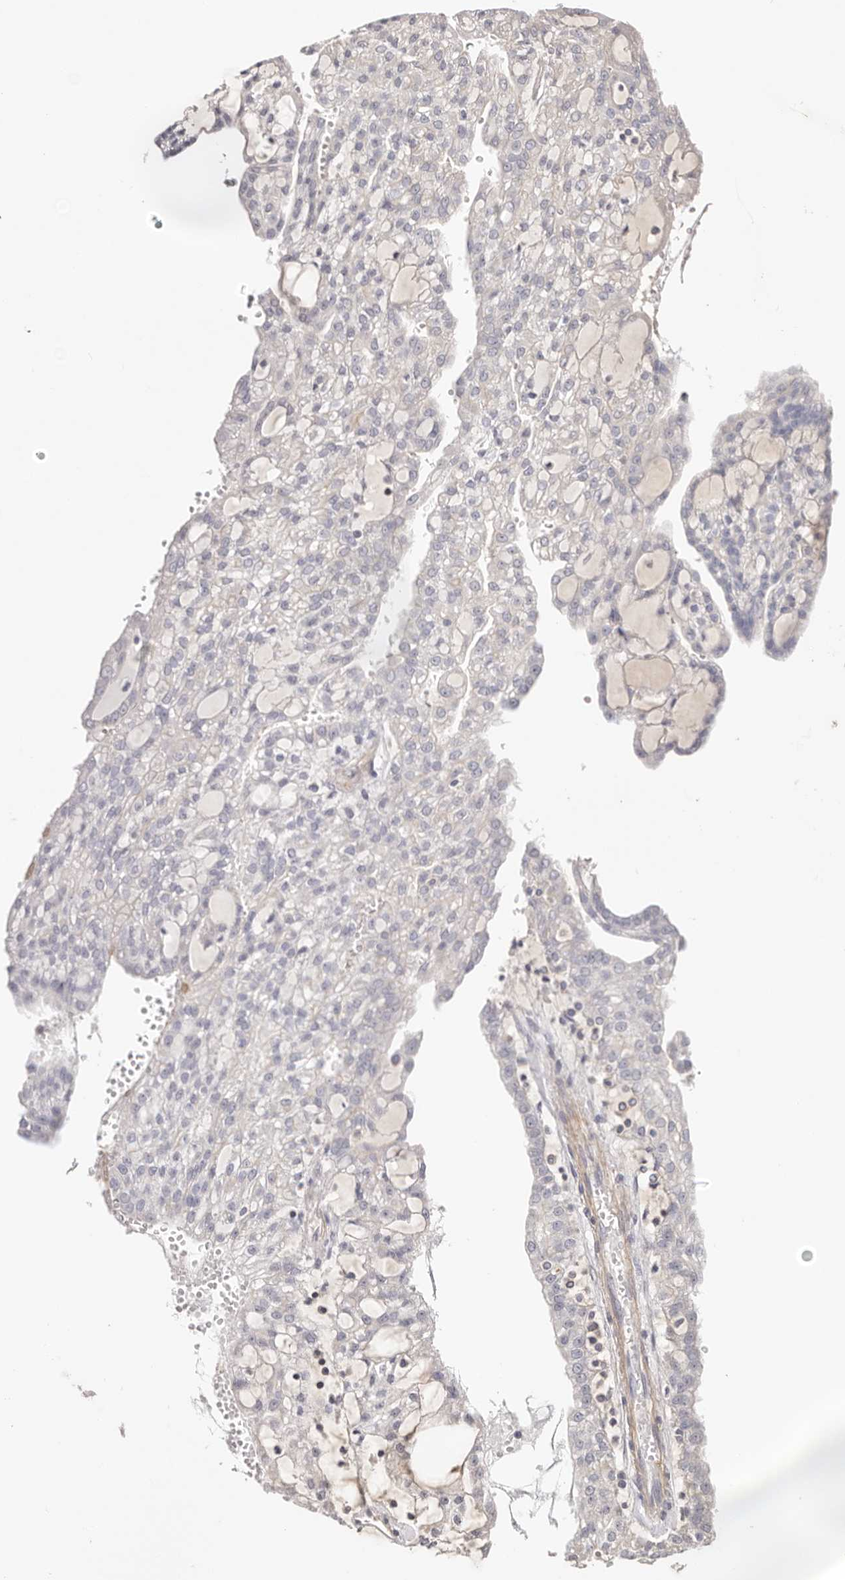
{"staining": {"intensity": "negative", "quantity": "none", "location": "none"}, "tissue": "renal cancer", "cell_type": "Tumor cells", "image_type": "cancer", "snomed": [{"axis": "morphology", "description": "Adenocarcinoma, NOS"}, {"axis": "topography", "description": "Kidney"}], "caption": "The image reveals no significant staining in tumor cells of renal cancer (adenocarcinoma).", "gene": "SLC35B2", "patient": {"sex": "male", "age": 63}}